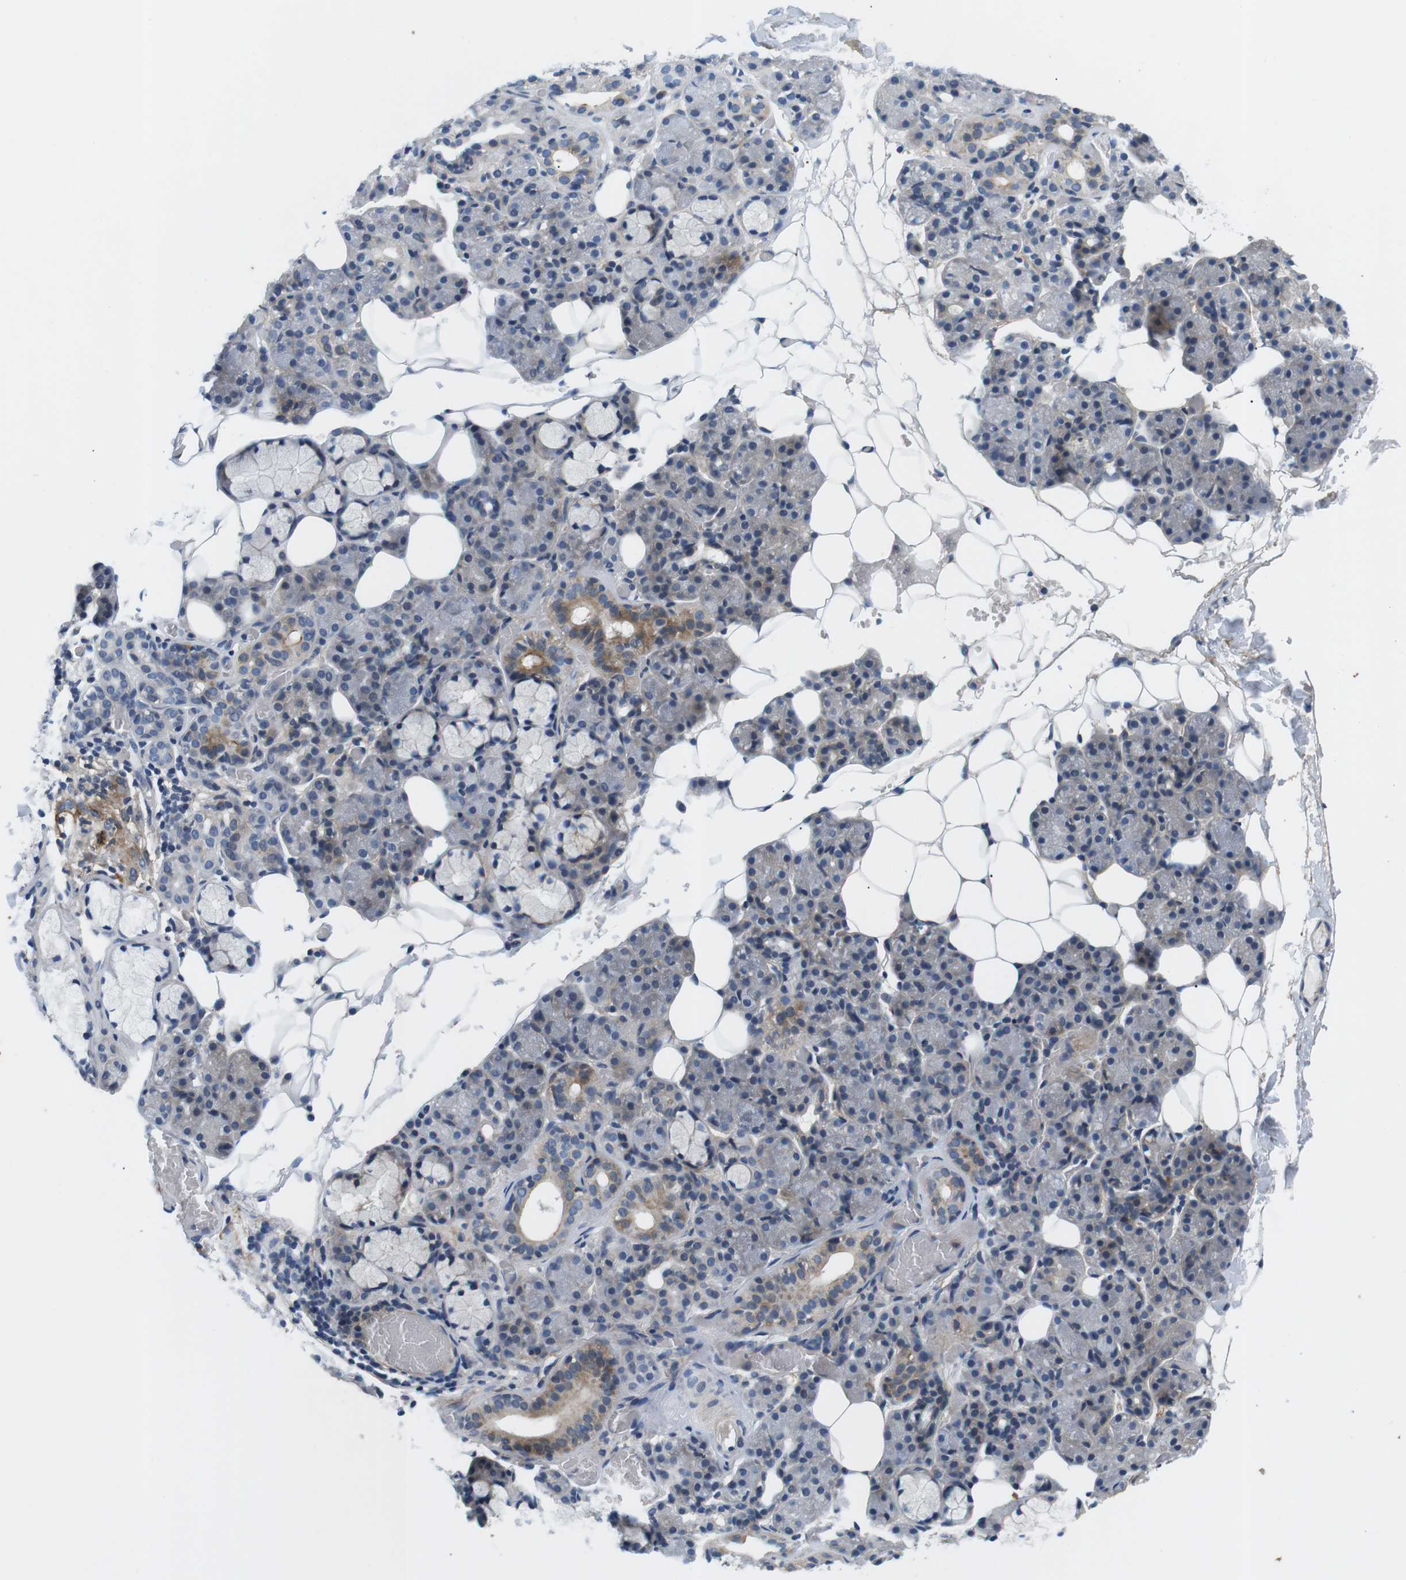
{"staining": {"intensity": "moderate", "quantity": "<25%", "location": "cytoplasmic/membranous"}, "tissue": "salivary gland", "cell_type": "Glandular cells", "image_type": "normal", "snomed": [{"axis": "morphology", "description": "Normal tissue, NOS"}, {"axis": "topography", "description": "Salivary gland"}], "caption": "Salivary gland stained with a brown dye displays moderate cytoplasmic/membranous positive expression in approximately <25% of glandular cells.", "gene": "SLC30A1", "patient": {"sex": "male", "age": 63}}